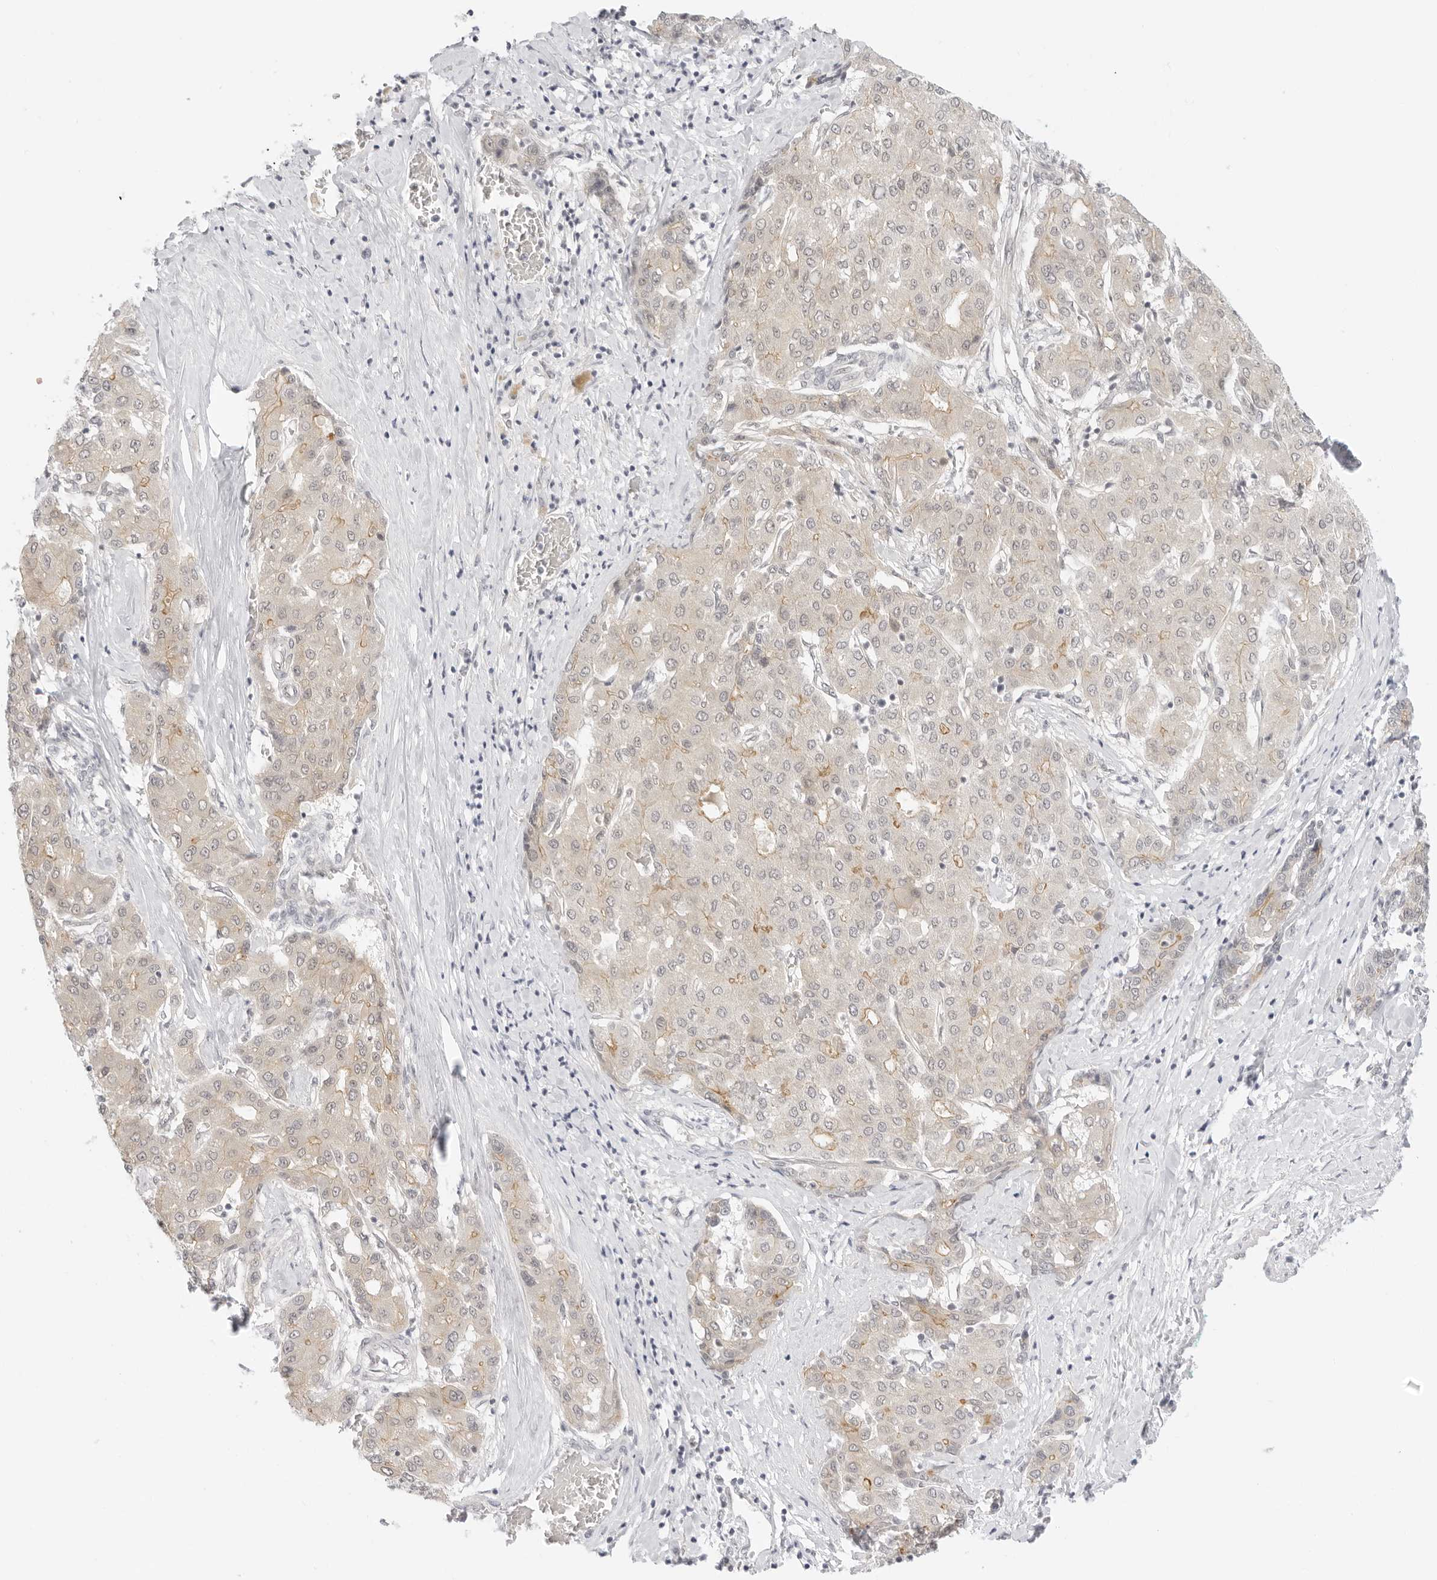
{"staining": {"intensity": "weak", "quantity": "<25%", "location": "cytoplasmic/membranous"}, "tissue": "liver cancer", "cell_type": "Tumor cells", "image_type": "cancer", "snomed": [{"axis": "morphology", "description": "Carcinoma, Hepatocellular, NOS"}, {"axis": "topography", "description": "Liver"}], "caption": "A high-resolution photomicrograph shows immunohistochemistry (IHC) staining of liver cancer, which displays no significant positivity in tumor cells.", "gene": "MED18", "patient": {"sex": "male", "age": 65}}